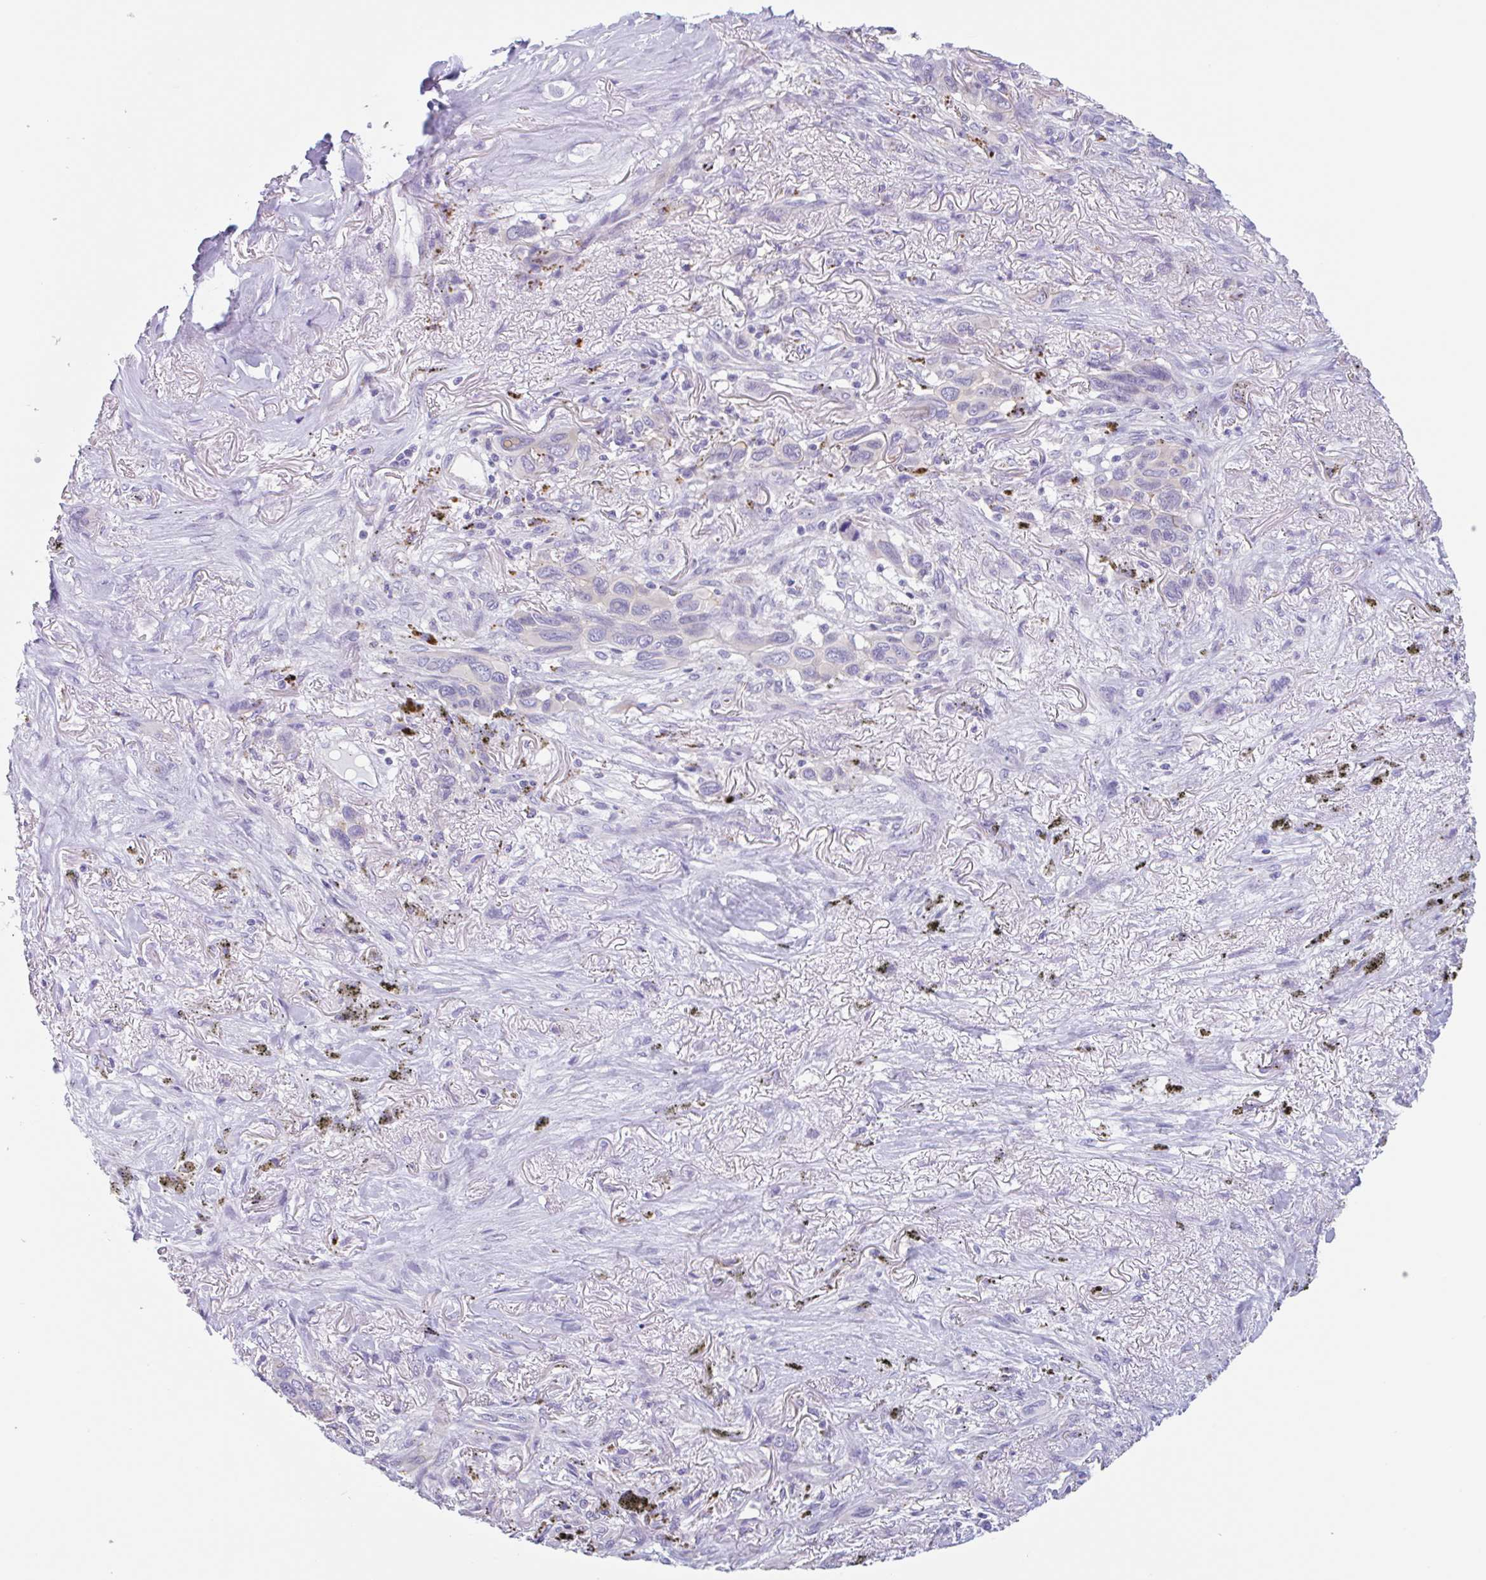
{"staining": {"intensity": "negative", "quantity": "none", "location": "none"}, "tissue": "melanoma", "cell_type": "Tumor cells", "image_type": "cancer", "snomed": [{"axis": "morphology", "description": "Malignant melanoma, Metastatic site"}, {"axis": "topography", "description": "Lung"}], "caption": "This is an immunohistochemistry (IHC) histopathology image of malignant melanoma (metastatic site). There is no expression in tumor cells.", "gene": "LENG9", "patient": {"sex": "male", "age": 48}}